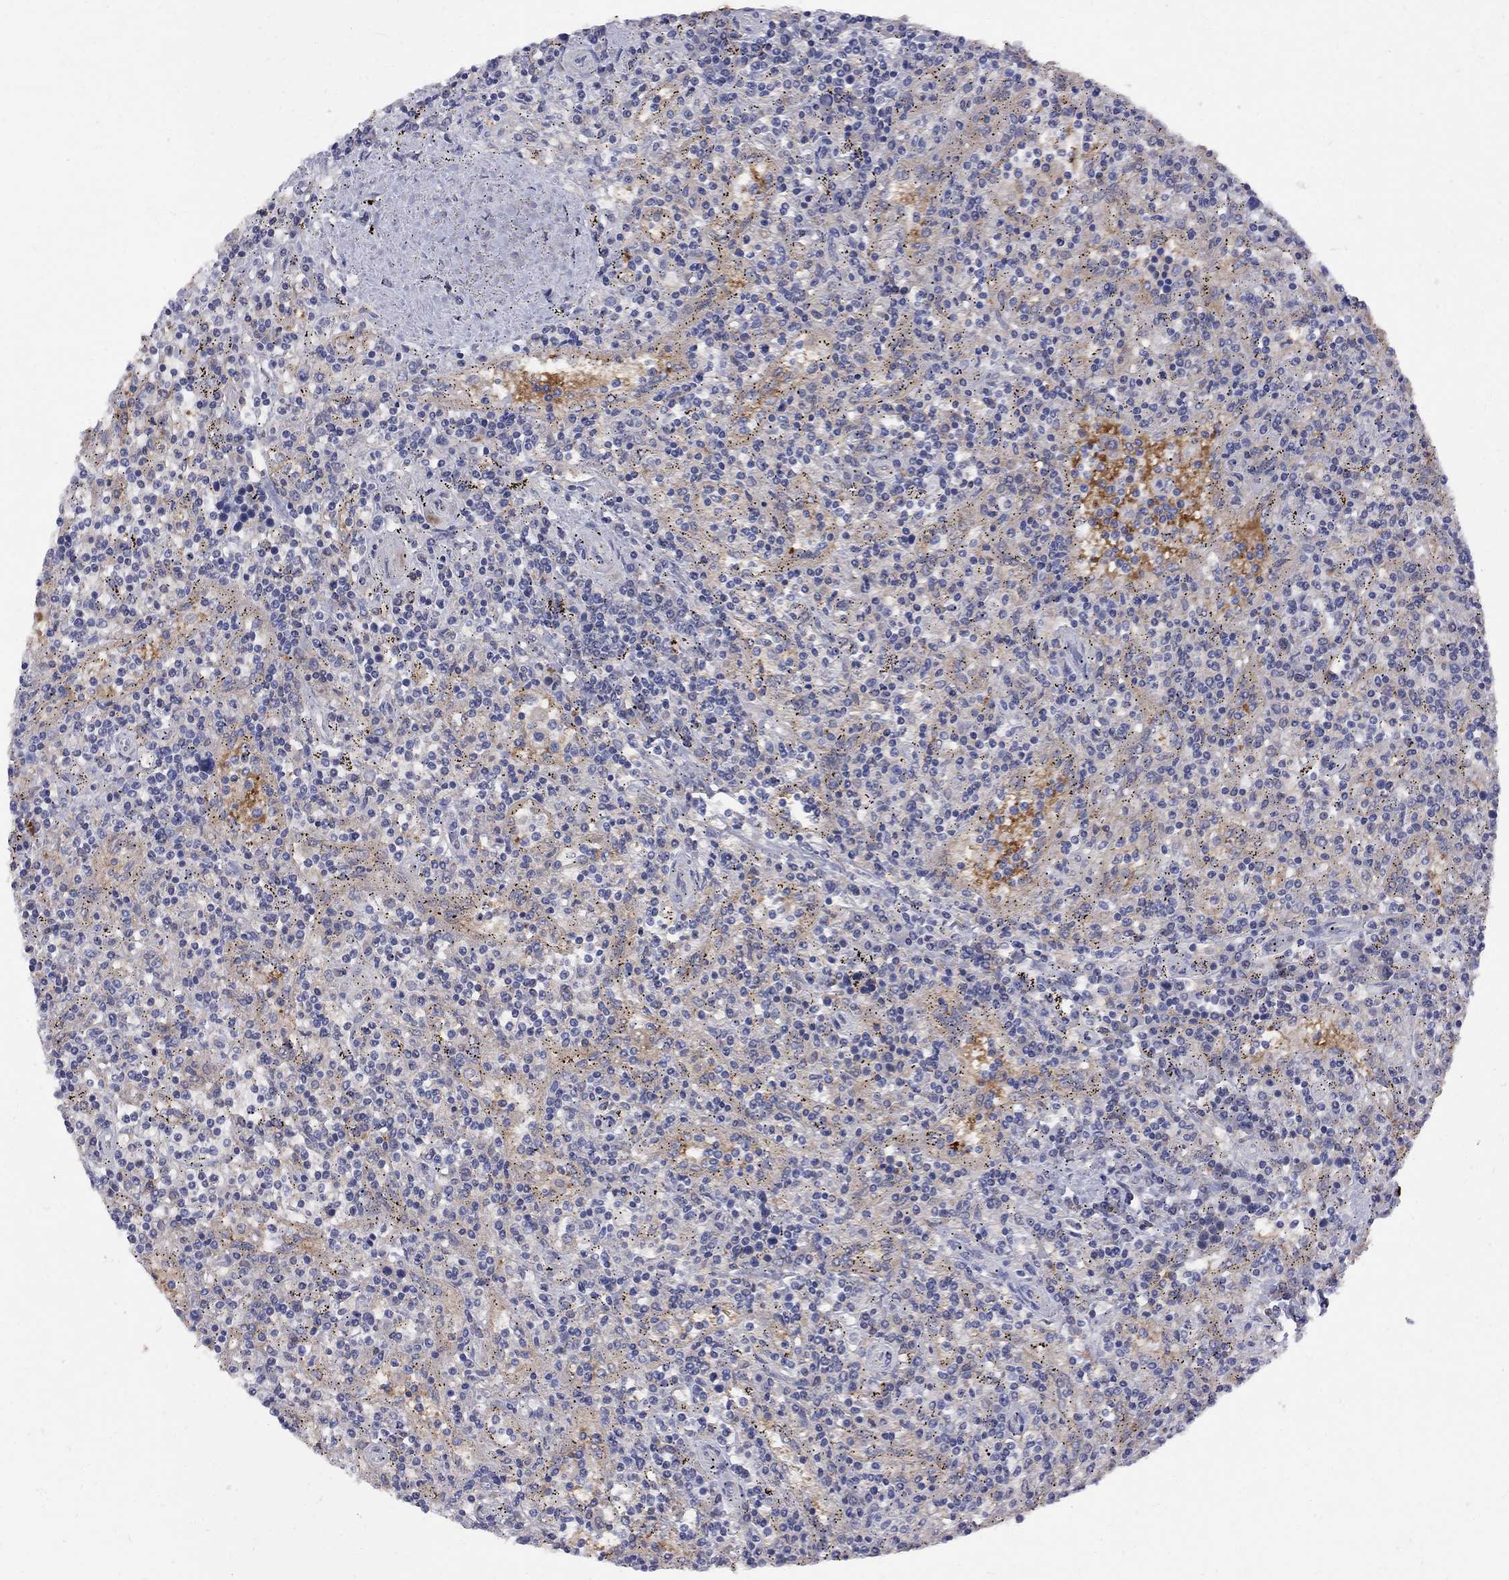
{"staining": {"intensity": "negative", "quantity": "none", "location": "none"}, "tissue": "lymphoma", "cell_type": "Tumor cells", "image_type": "cancer", "snomed": [{"axis": "morphology", "description": "Malignant lymphoma, non-Hodgkin's type, Low grade"}, {"axis": "topography", "description": "Spleen"}], "caption": "Photomicrograph shows no significant protein staining in tumor cells of malignant lymphoma, non-Hodgkin's type (low-grade).", "gene": "MTHFR", "patient": {"sex": "male", "age": 62}}